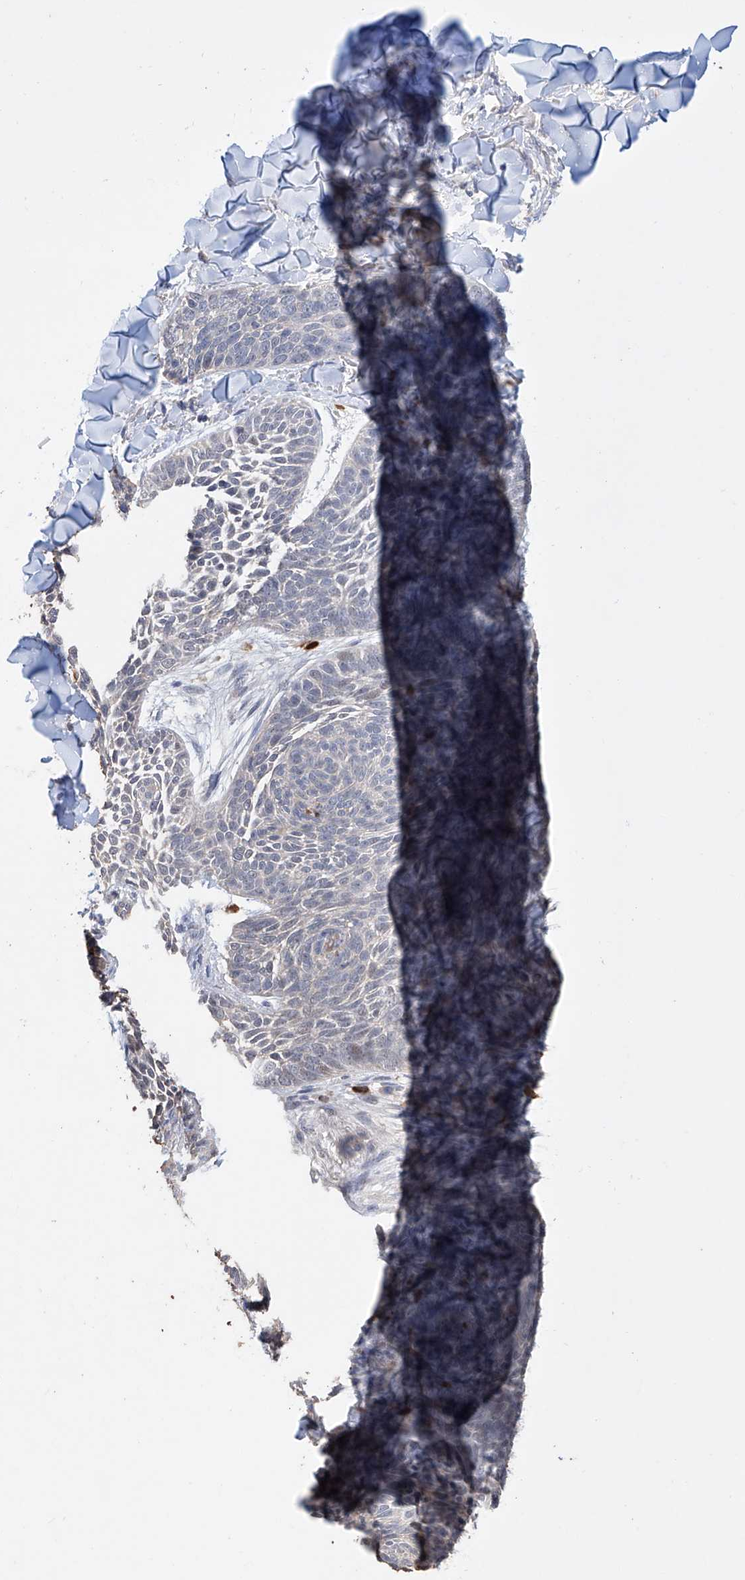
{"staining": {"intensity": "negative", "quantity": "none", "location": "none"}, "tissue": "skin cancer", "cell_type": "Tumor cells", "image_type": "cancer", "snomed": [{"axis": "morphology", "description": "Basal cell carcinoma"}, {"axis": "topography", "description": "Skin"}], "caption": "Immunohistochemistry (IHC) image of human skin cancer (basal cell carcinoma) stained for a protein (brown), which displays no positivity in tumor cells.", "gene": "AFG1L", "patient": {"sex": "male", "age": 85}}